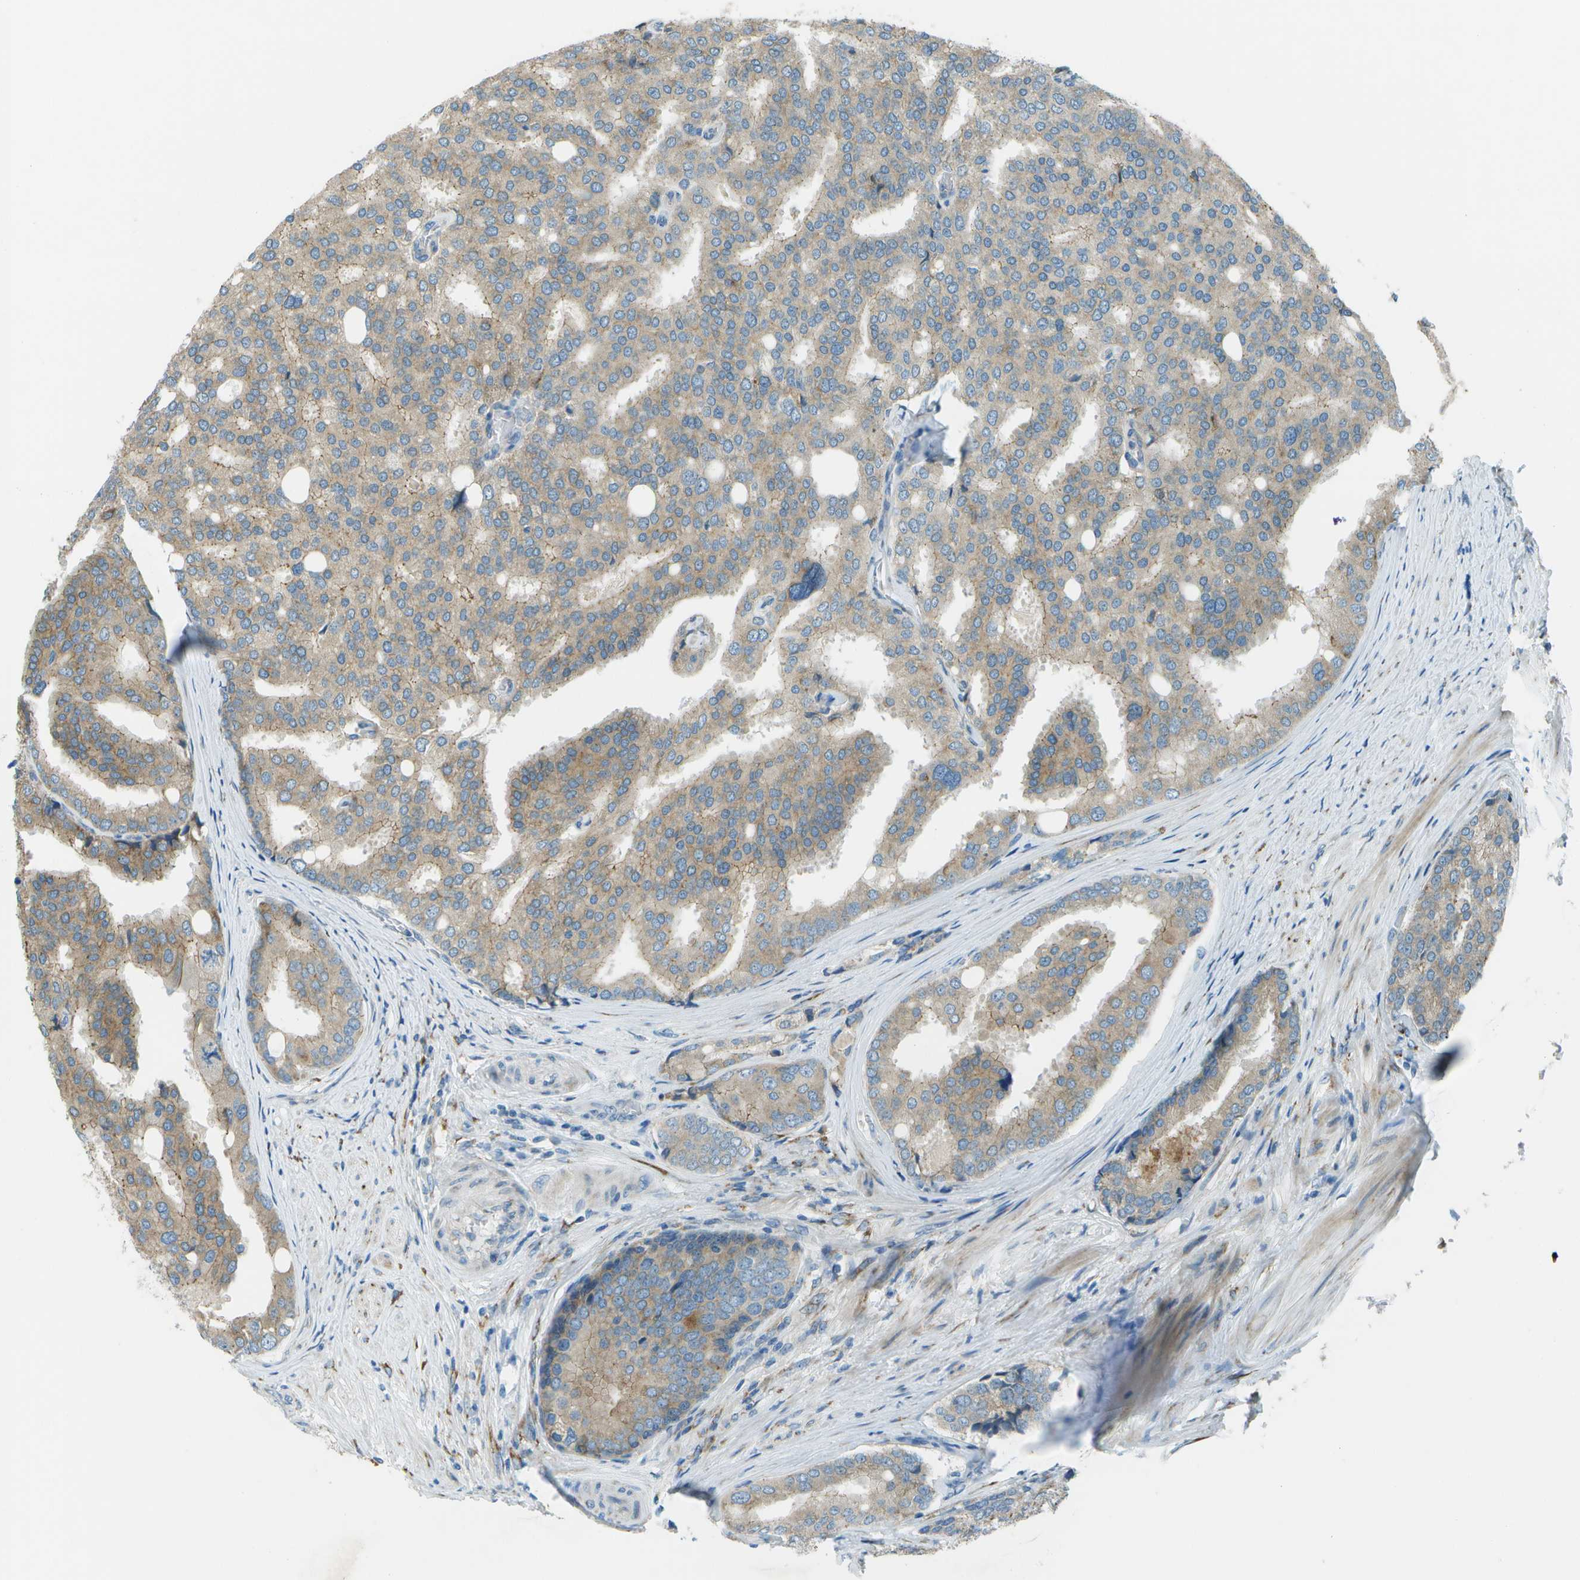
{"staining": {"intensity": "weak", "quantity": ">75%", "location": "cytoplasmic/membranous"}, "tissue": "prostate cancer", "cell_type": "Tumor cells", "image_type": "cancer", "snomed": [{"axis": "morphology", "description": "Adenocarcinoma, High grade"}, {"axis": "topography", "description": "Prostate"}], "caption": "Immunohistochemistry micrograph of human high-grade adenocarcinoma (prostate) stained for a protein (brown), which displays low levels of weak cytoplasmic/membranous positivity in approximately >75% of tumor cells.", "gene": "KCTD3", "patient": {"sex": "male", "age": 50}}